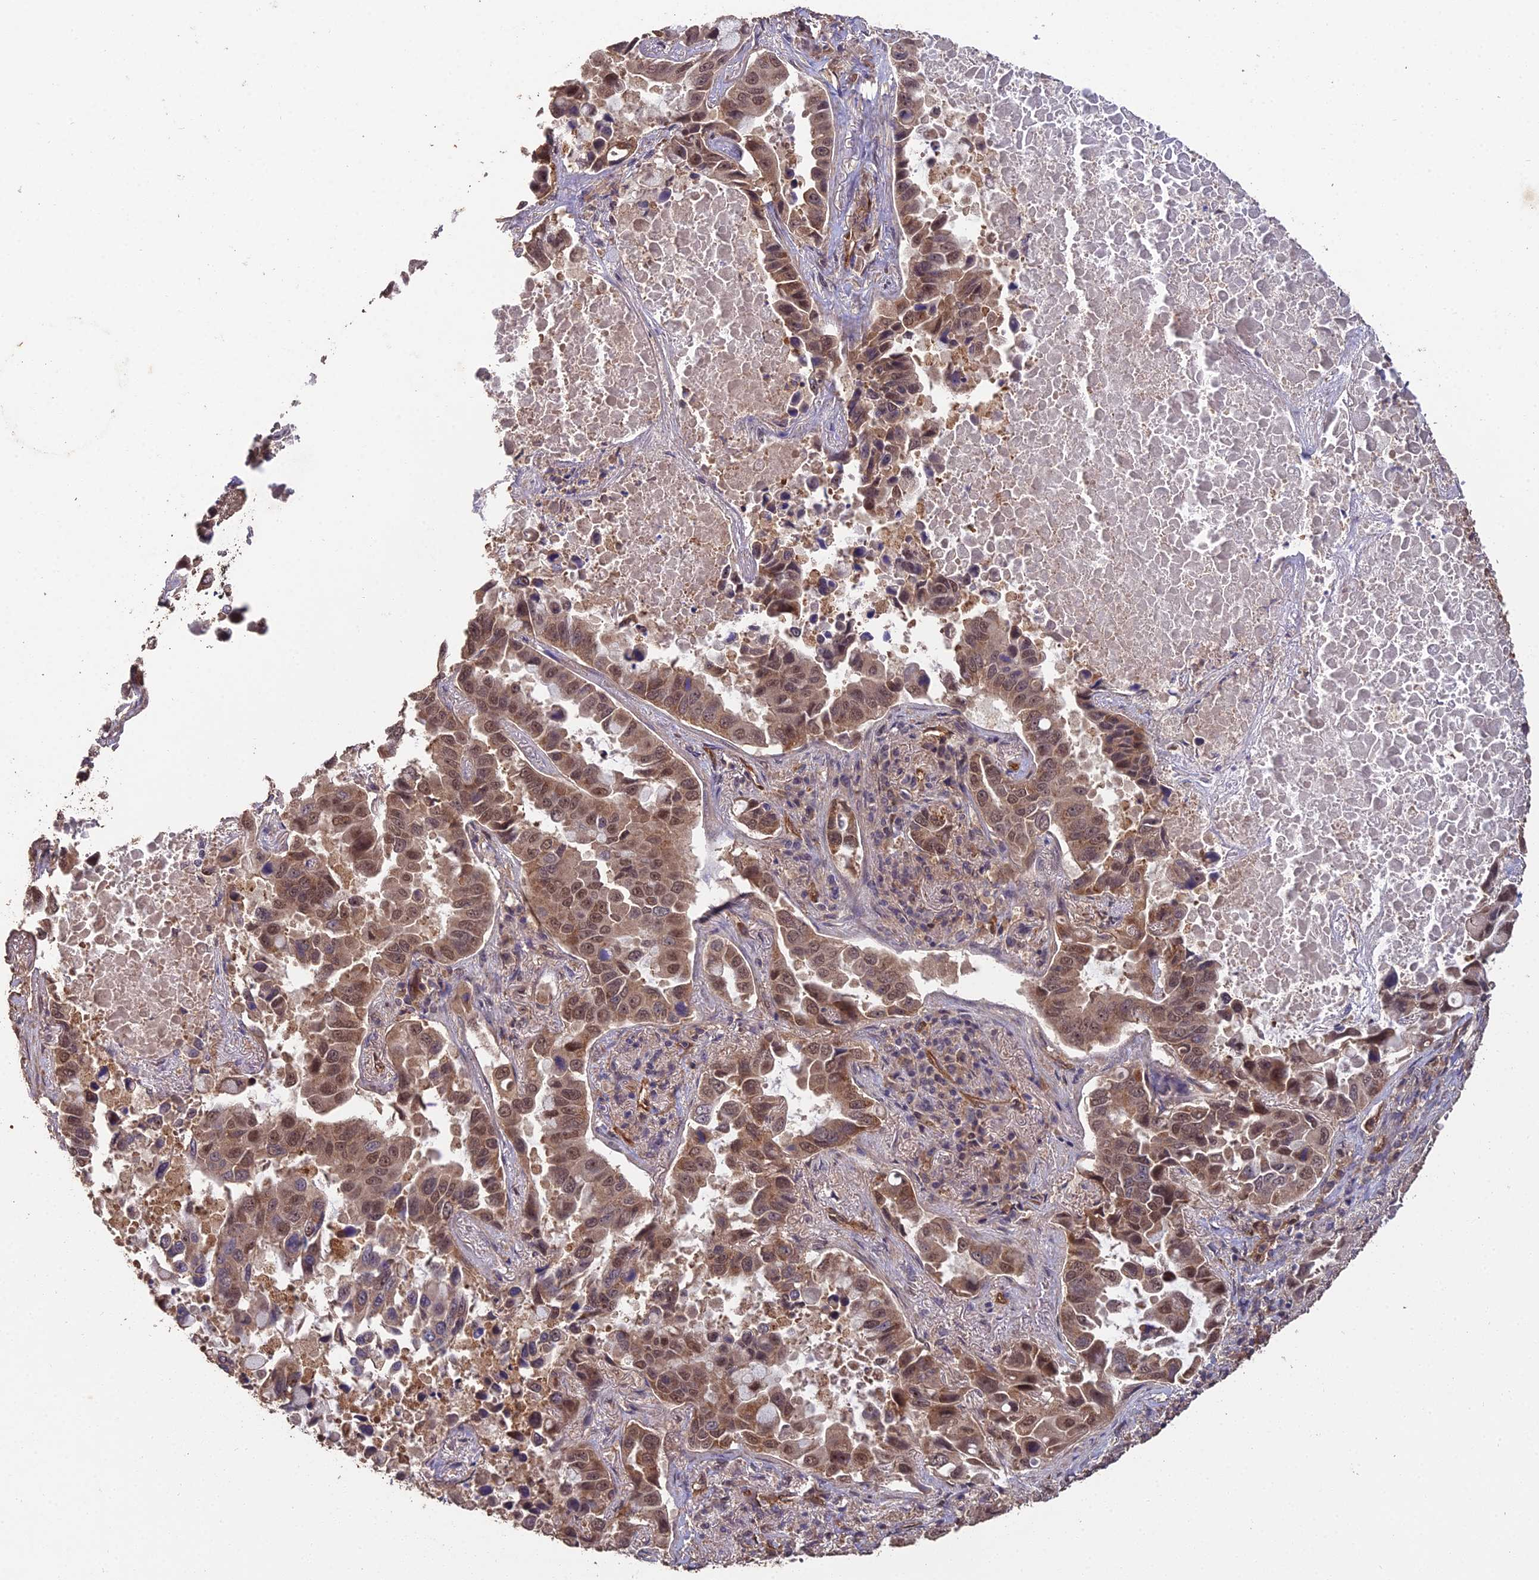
{"staining": {"intensity": "moderate", "quantity": ">75%", "location": "cytoplasmic/membranous,nuclear"}, "tissue": "lung cancer", "cell_type": "Tumor cells", "image_type": "cancer", "snomed": [{"axis": "morphology", "description": "Adenocarcinoma, NOS"}, {"axis": "topography", "description": "Lung"}], "caption": "Moderate cytoplasmic/membranous and nuclear protein positivity is present in approximately >75% of tumor cells in adenocarcinoma (lung). Nuclei are stained in blue.", "gene": "RALGAPA2", "patient": {"sex": "male", "age": 64}}